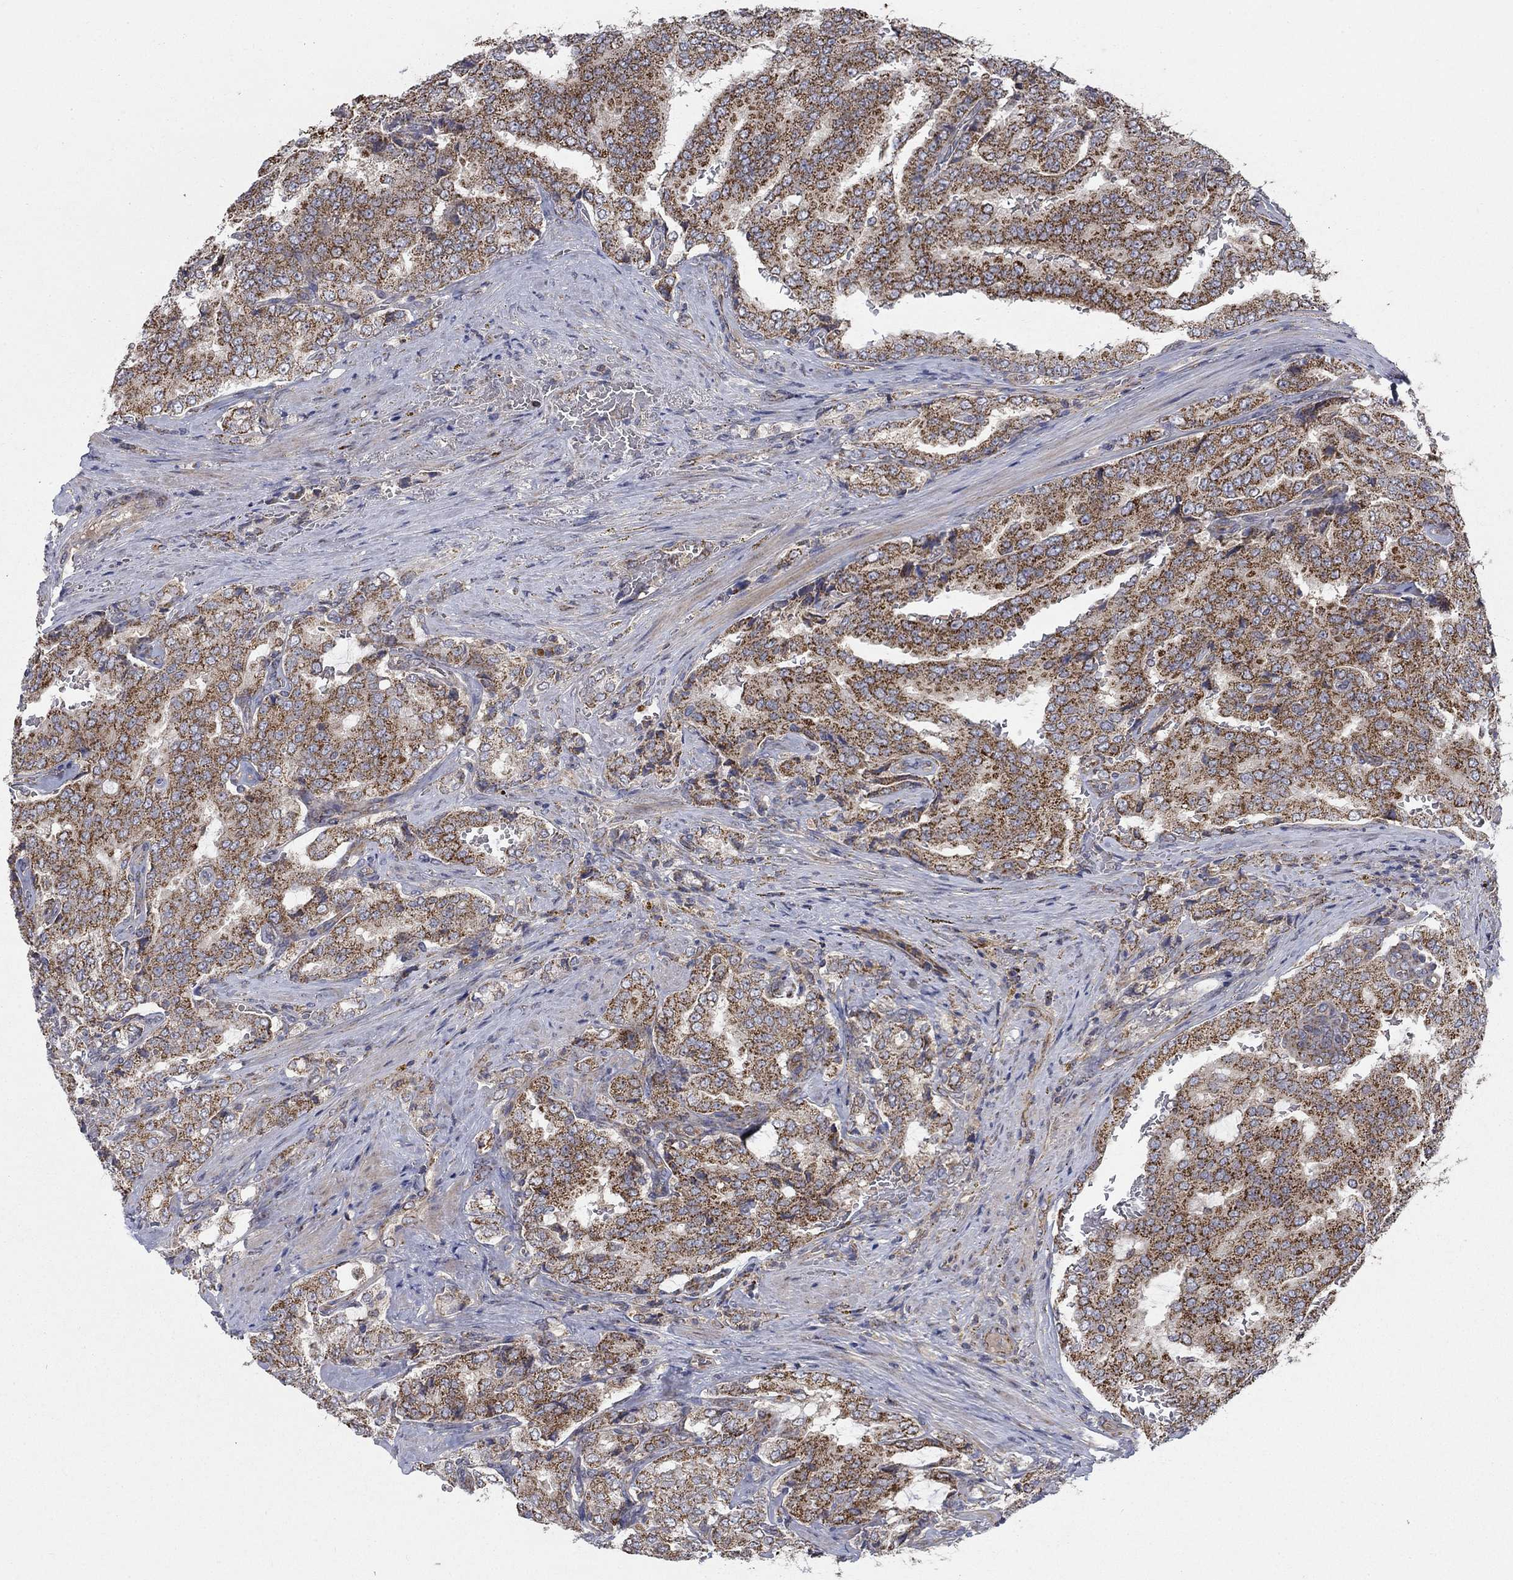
{"staining": {"intensity": "moderate", "quantity": ">75%", "location": "cytoplasmic/membranous"}, "tissue": "prostate cancer", "cell_type": "Tumor cells", "image_type": "cancer", "snomed": [{"axis": "morphology", "description": "Adenocarcinoma, NOS"}, {"axis": "topography", "description": "Prostate"}], "caption": "This micrograph displays immunohistochemistry (IHC) staining of human prostate cancer (adenocarcinoma), with medium moderate cytoplasmic/membranous staining in about >75% of tumor cells.", "gene": "NME7", "patient": {"sex": "male", "age": 65}}